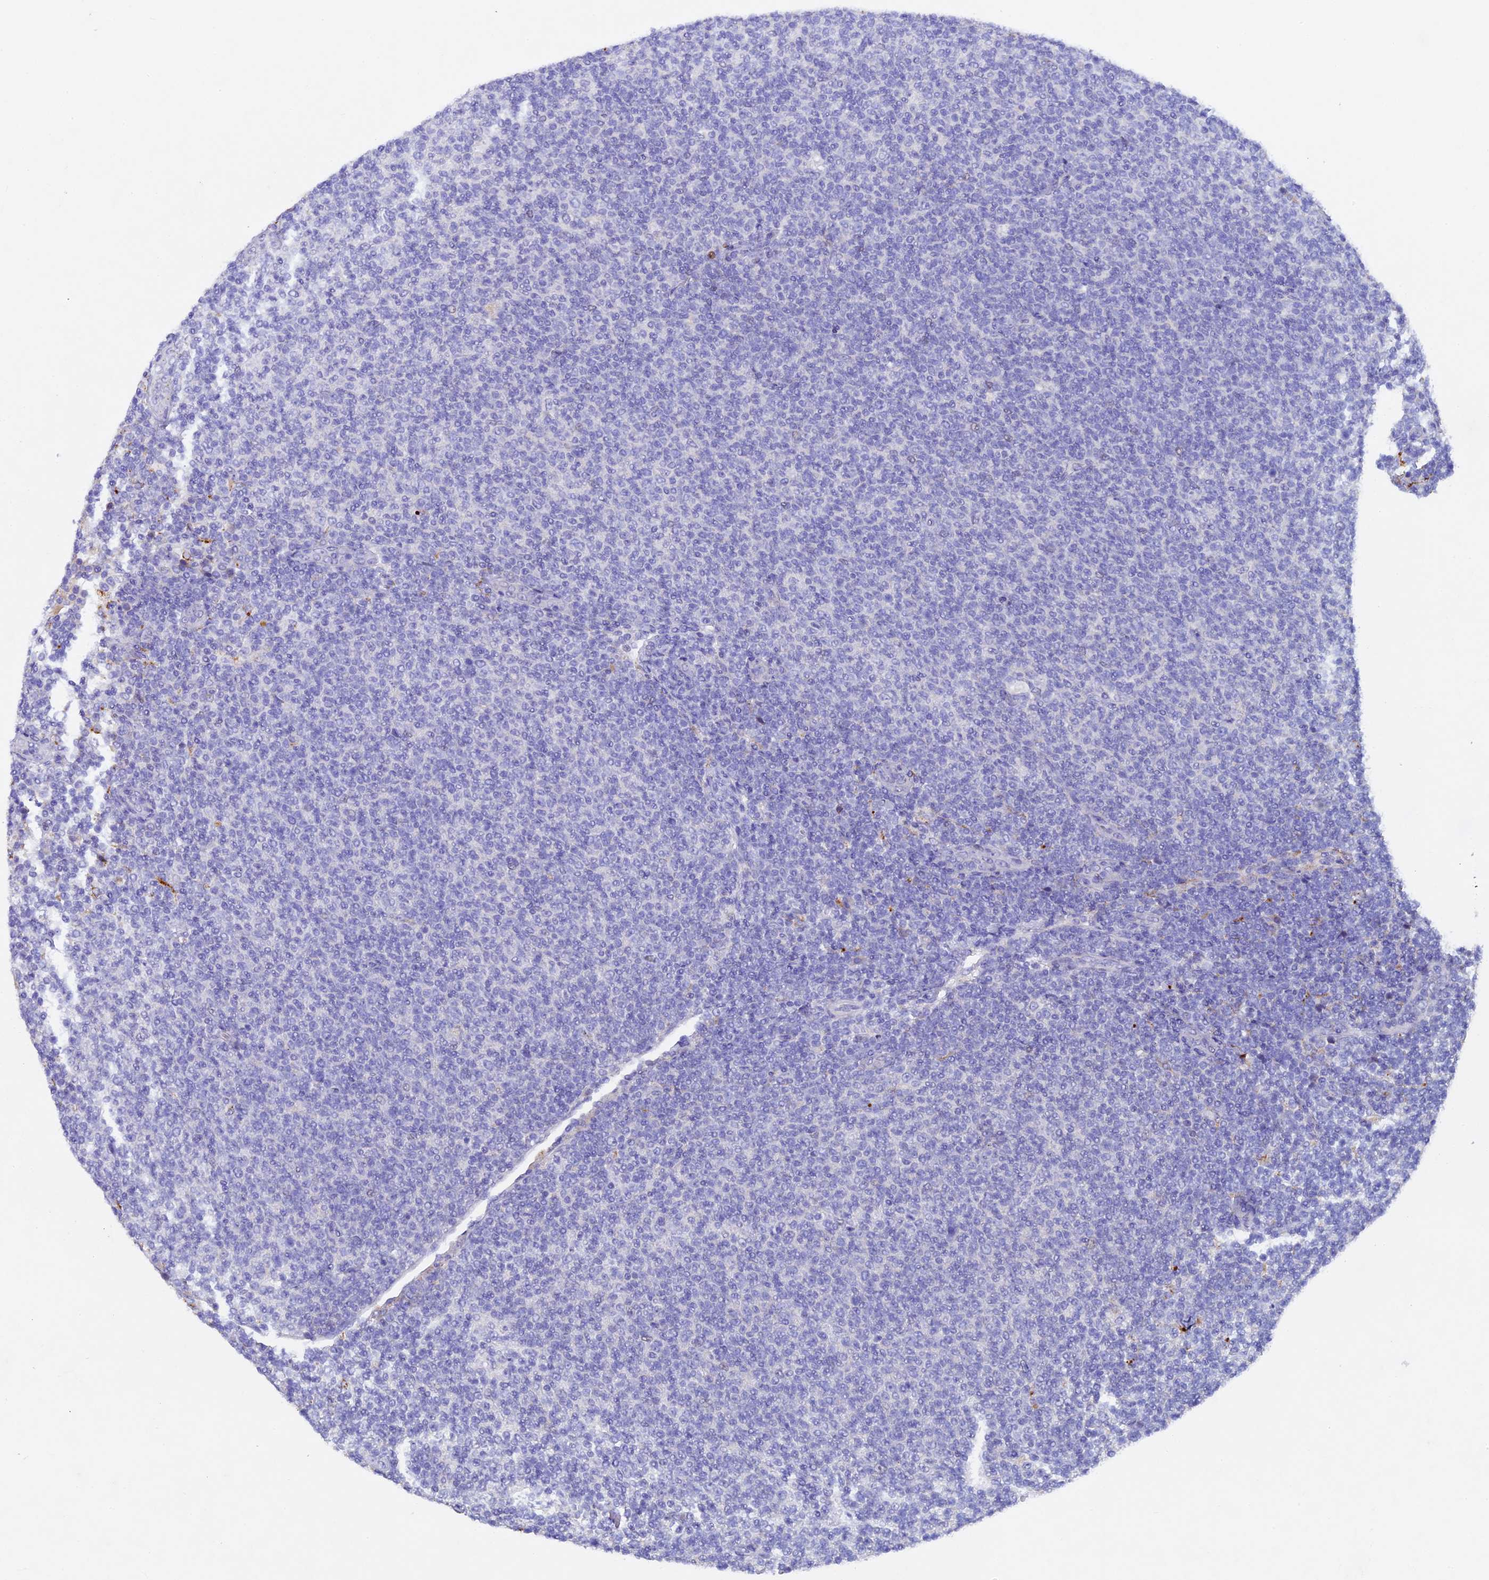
{"staining": {"intensity": "negative", "quantity": "none", "location": "none"}, "tissue": "lymphoma", "cell_type": "Tumor cells", "image_type": "cancer", "snomed": [{"axis": "morphology", "description": "Malignant lymphoma, non-Hodgkin's type, Low grade"}, {"axis": "topography", "description": "Lymph node"}], "caption": "IHC micrograph of lymphoma stained for a protein (brown), which reveals no expression in tumor cells.", "gene": "TGDS", "patient": {"sex": "male", "age": 66}}